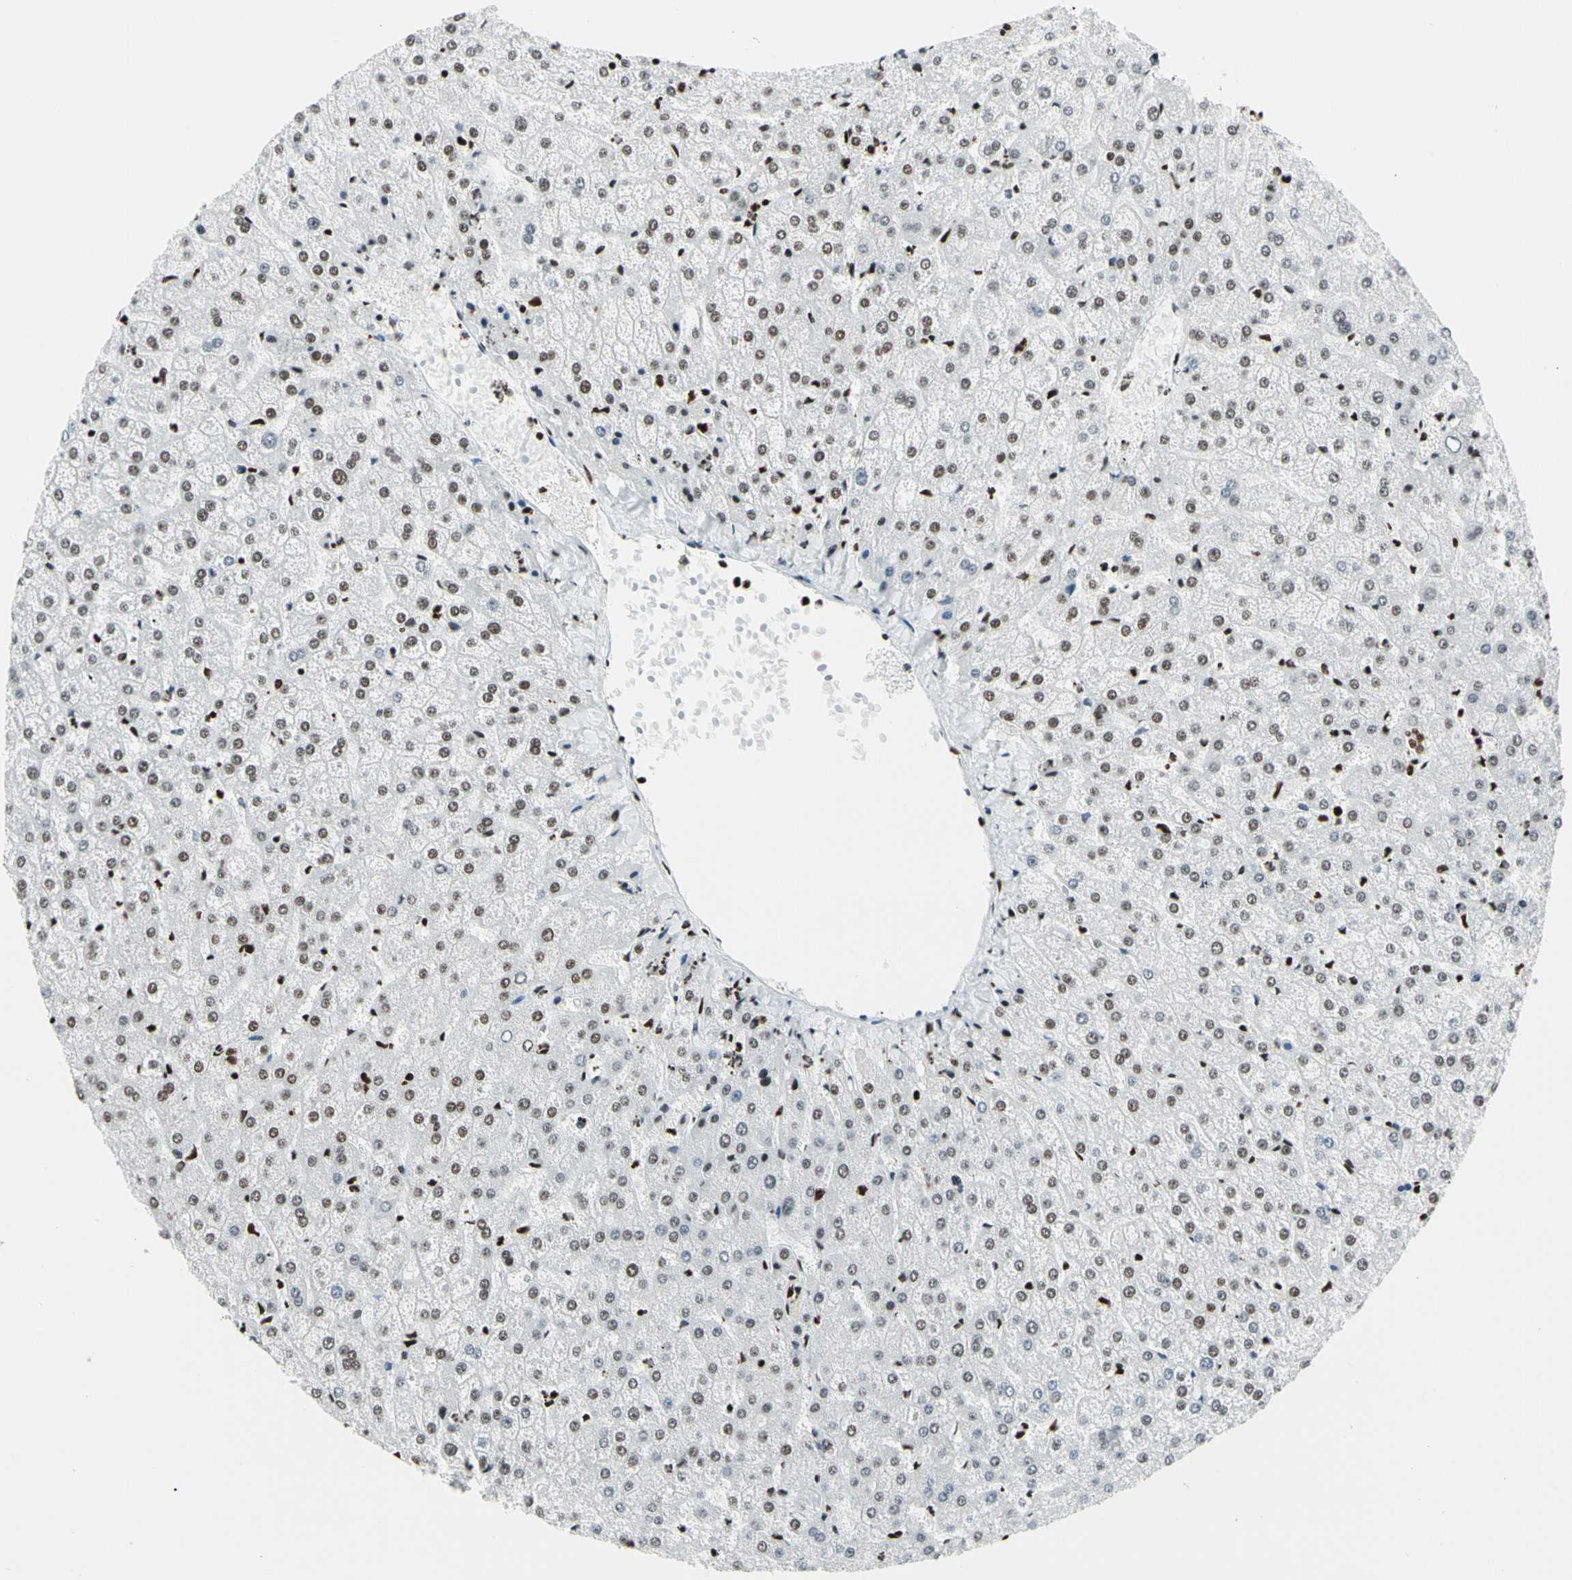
{"staining": {"intensity": "strong", "quantity": ">75%", "location": "nuclear"}, "tissue": "liver", "cell_type": "Cholangiocytes", "image_type": "normal", "snomed": [{"axis": "morphology", "description": "Normal tissue, NOS"}, {"axis": "topography", "description": "Liver"}], "caption": "Cholangiocytes demonstrate strong nuclear positivity in about >75% of cells in benign liver. The staining is performed using DAB (3,3'-diaminobenzidine) brown chromogen to label protein expression. The nuclei are counter-stained blue using hematoxylin.", "gene": "CCAR1", "patient": {"sex": "female", "age": 32}}